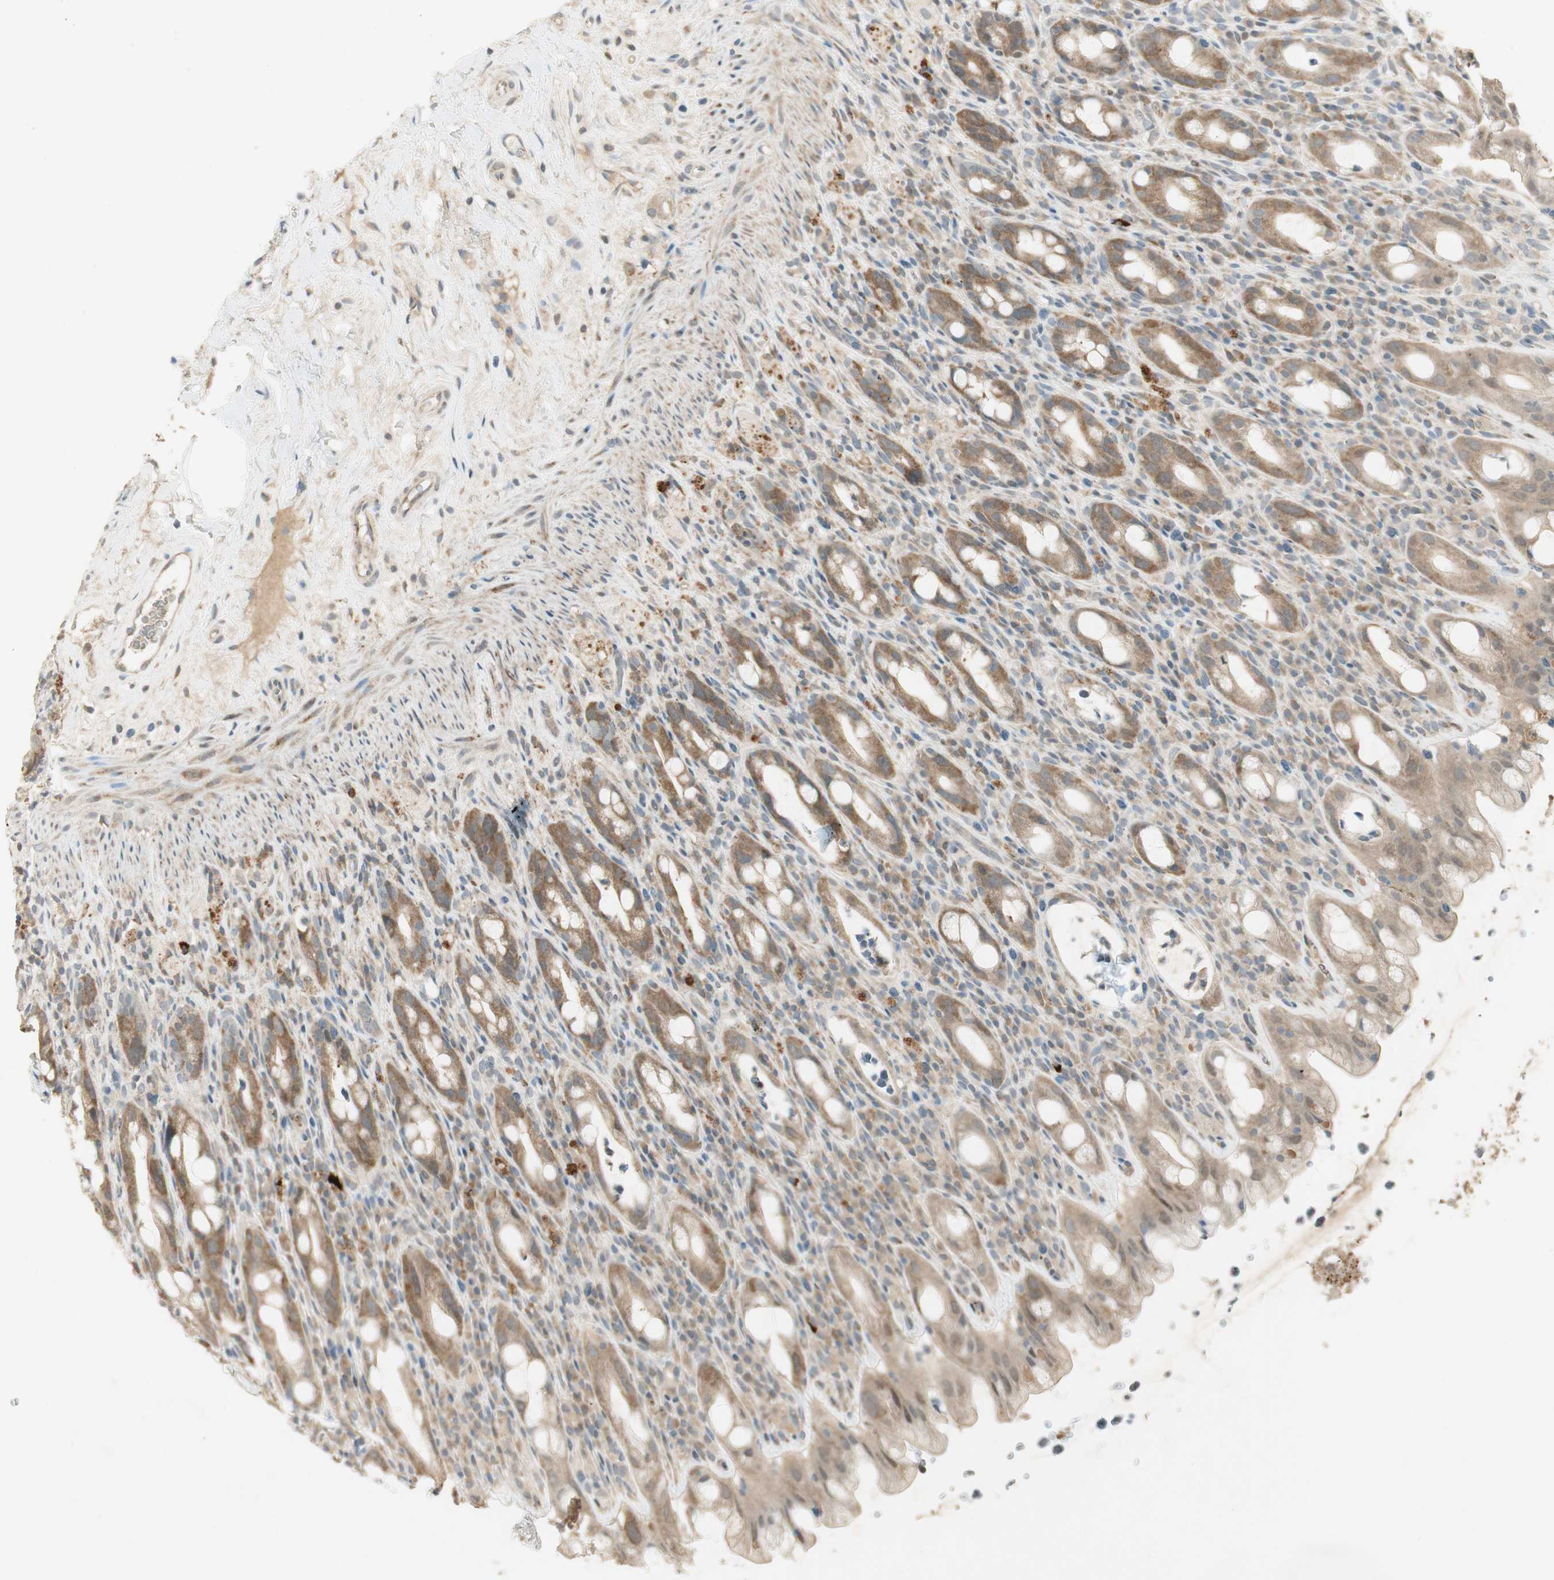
{"staining": {"intensity": "moderate", "quantity": ">75%", "location": "cytoplasmic/membranous"}, "tissue": "rectum", "cell_type": "Glandular cells", "image_type": "normal", "snomed": [{"axis": "morphology", "description": "Normal tissue, NOS"}, {"axis": "topography", "description": "Rectum"}], "caption": "Immunohistochemistry (IHC) of unremarkable human rectum displays medium levels of moderate cytoplasmic/membranous staining in approximately >75% of glandular cells.", "gene": "USP2", "patient": {"sex": "male", "age": 44}}